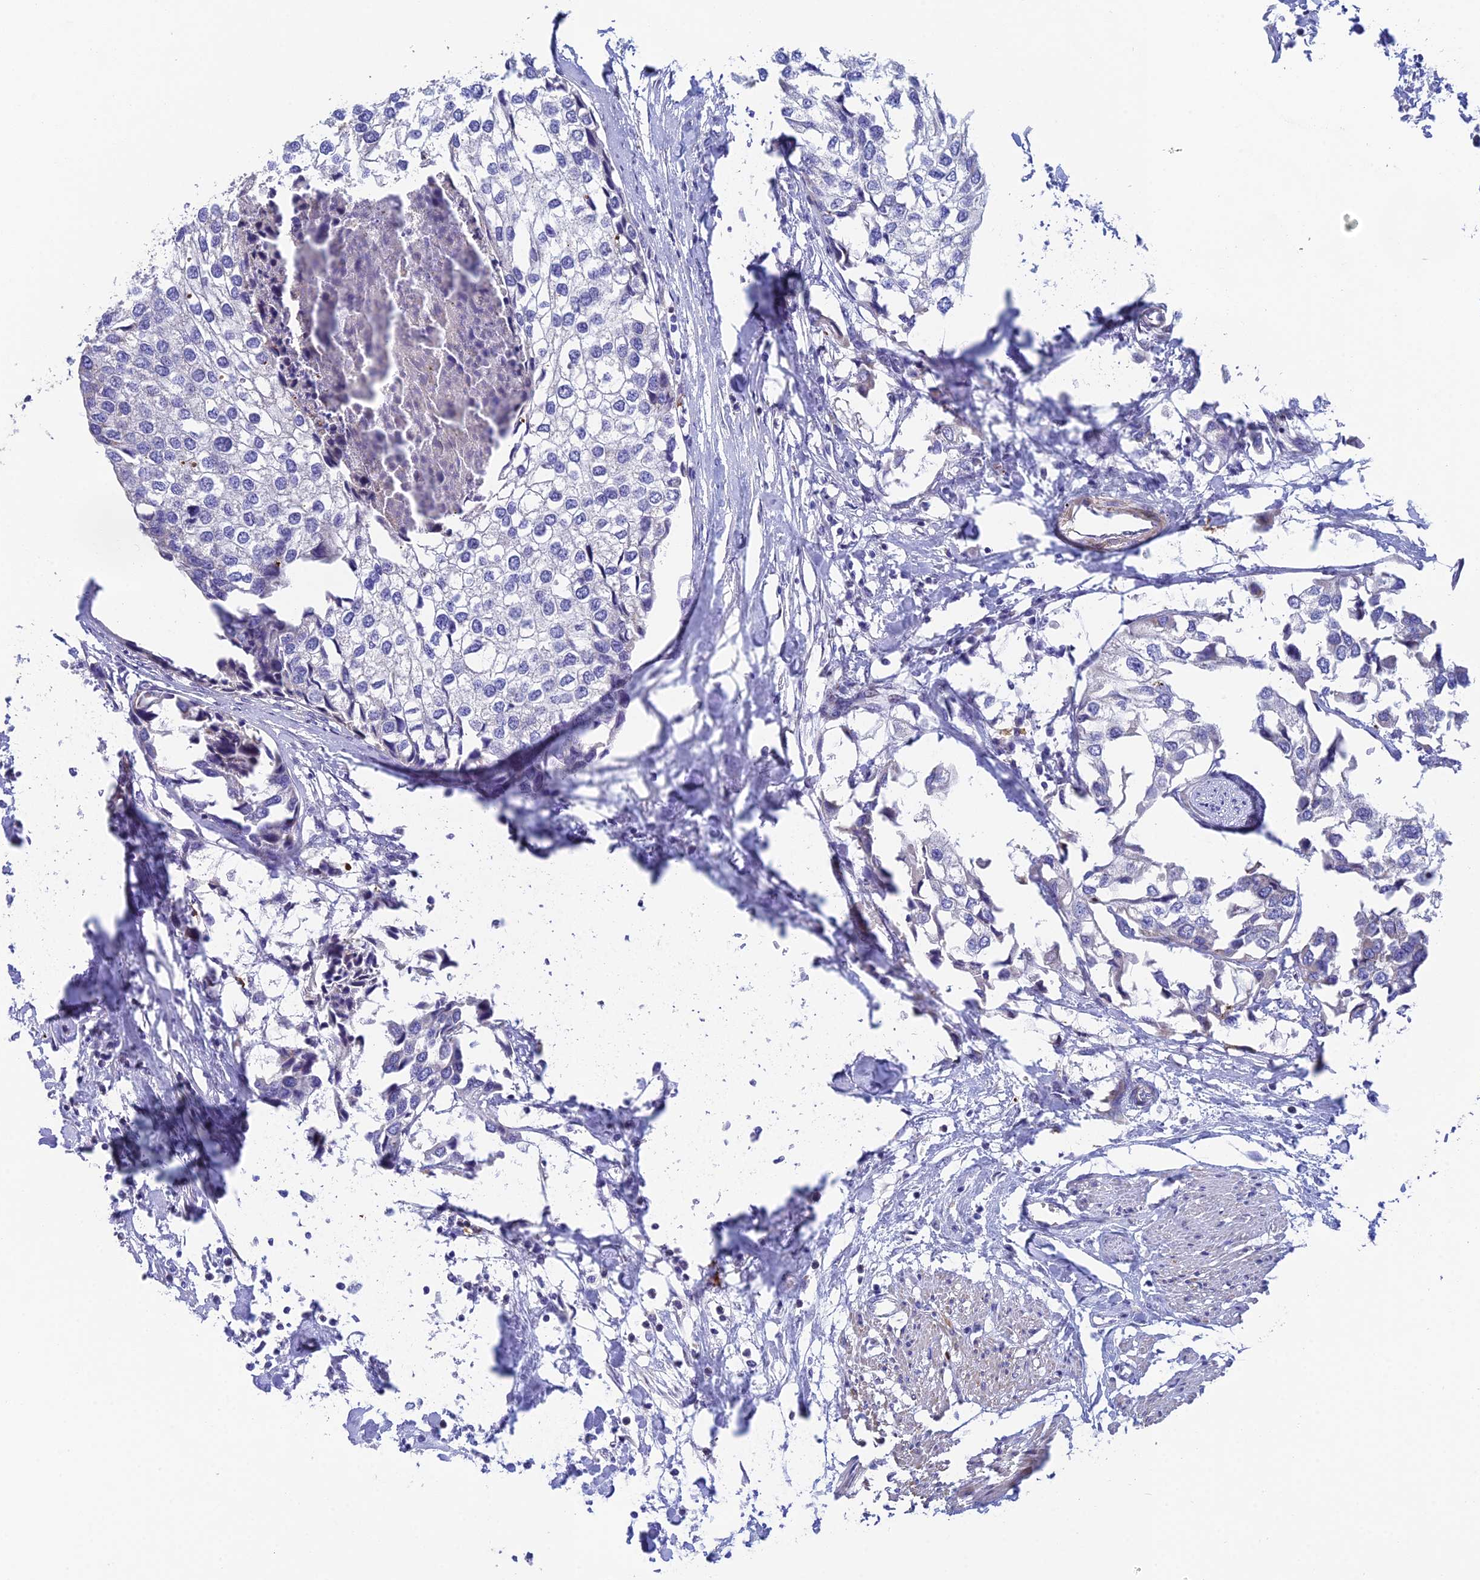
{"staining": {"intensity": "negative", "quantity": "none", "location": "none"}, "tissue": "urothelial cancer", "cell_type": "Tumor cells", "image_type": "cancer", "snomed": [{"axis": "morphology", "description": "Urothelial carcinoma, High grade"}, {"axis": "topography", "description": "Urinary bladder"}], "caption": "IHC histopathology image of neoplastic tissue: human urothelial cancer stained with DAB exhibits no significant protein staining in tumor cells.", "gene": "CSPG4", "patient": {"sex": "male", "age": 64}}